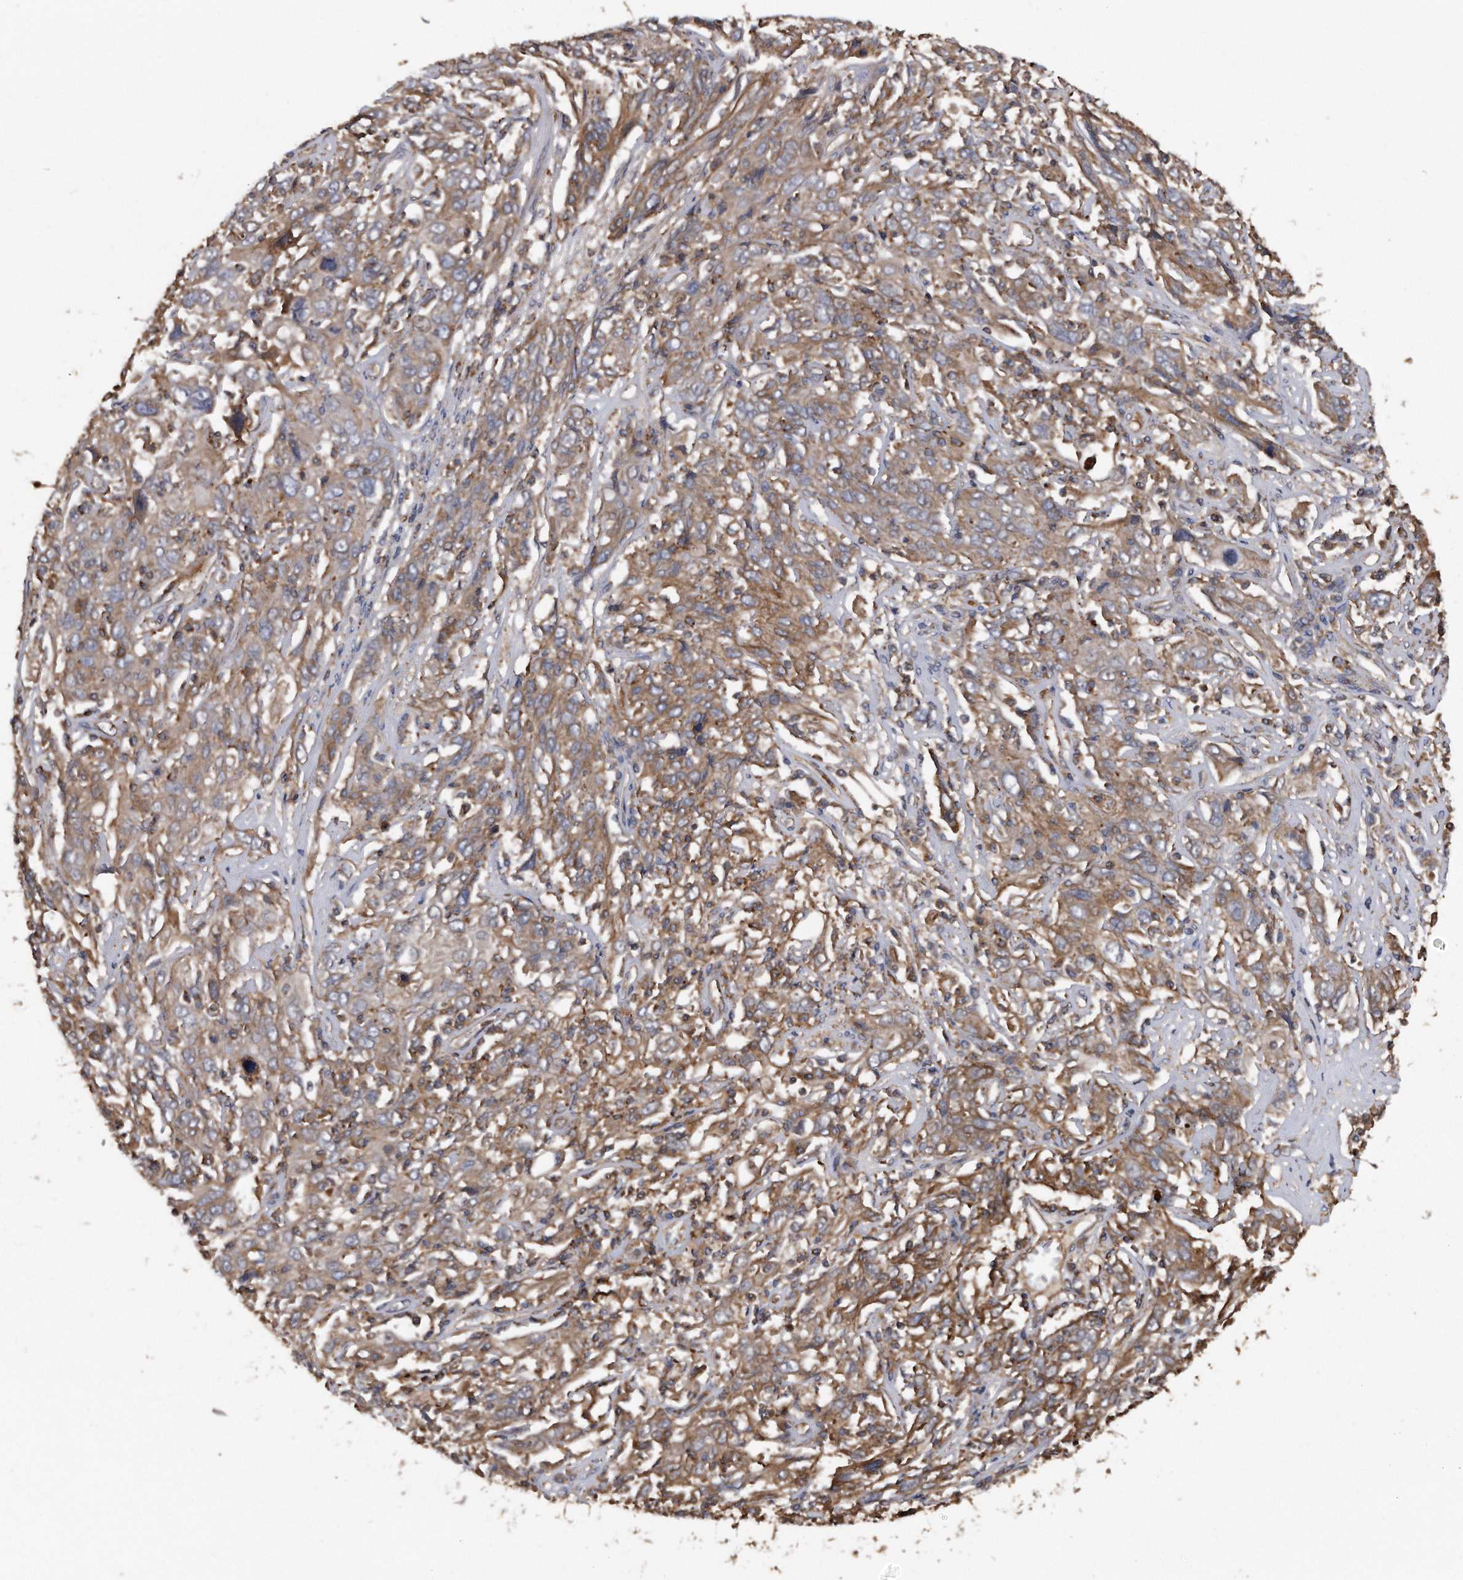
{"staining": {"intensity": "moderate", "quantity": ">75%", "location": "cytoplasmic/membranous"}, "tissue": "cervical cancer", "cell_type": "Tumor cells", "image_type": "cancer", "snomed": [{"axis": "morphology", "description": "Squamous cell carcinoma, NOS"}, {"axis": "topography", "description": "Cervix"}], "caption": "Protein expression analysis of human squamous cell carcinoma (cervical) reveals moderate cytoplasmic/membranous staining in approximately >75% of tumor cells.", "gene": "KCND3", "patient": {"sex": "female", "age": 46}}